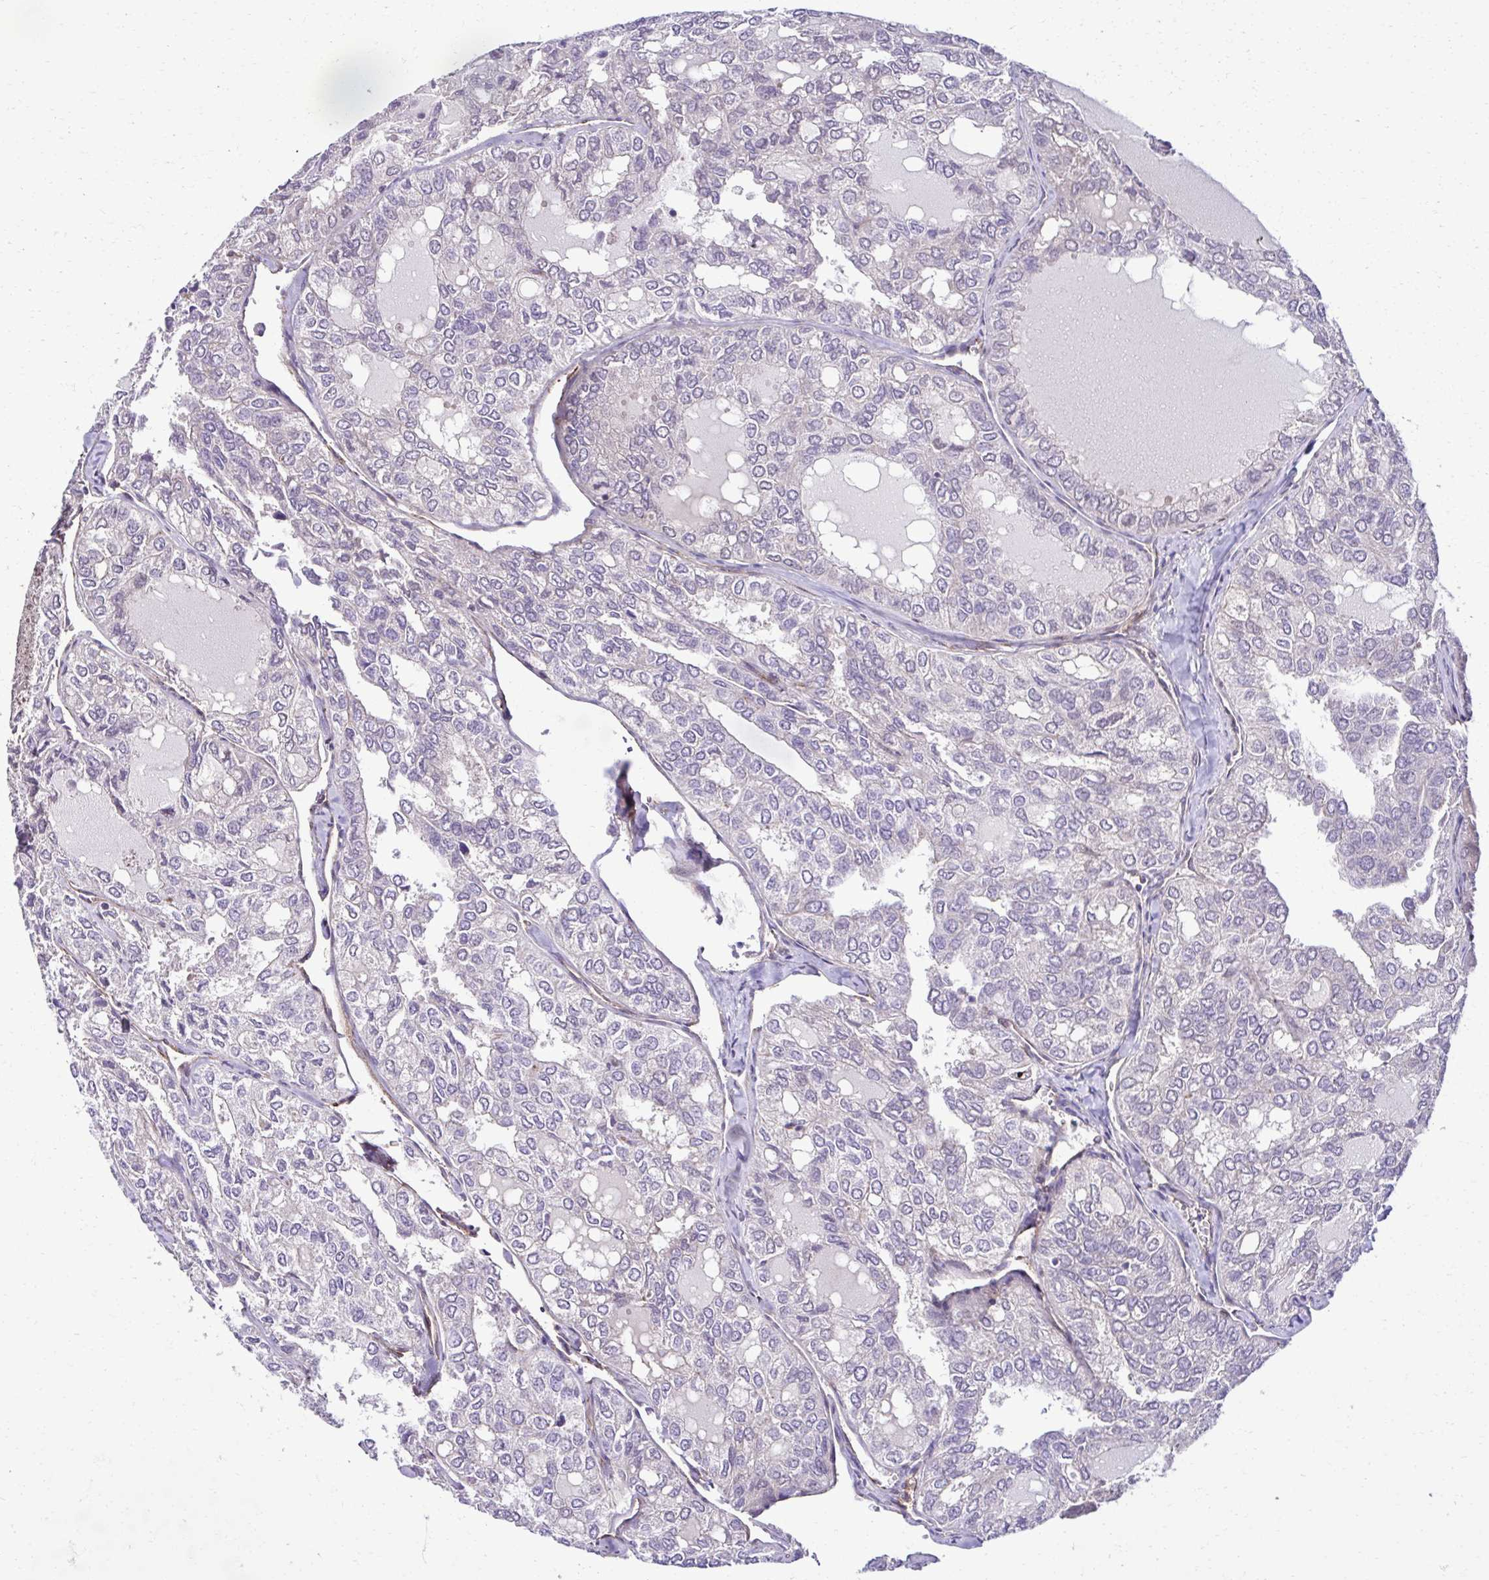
{"staining": {"intensity": "moderate", "quantity": "25%-75%", "location": "cytoplasmic/membranous,nuclear"}, "tissue": "thyroid cancer", "cell_type": "Tumor cells", "image_type": "cancer", "snomed": [{"axis": "morphology", "description": "Follicular adenoma carcinoma, NOS"}, {"axis": "topography", "description": "Thyroid gland"}], "caption": "This is an image of immunohistochemistry (IHC) staining of thyroid cancer (follicular adenoma carcinoma), which shows moderate positivity in the cytoplasmic/membranous and nuclear of tumor cells.", "gene": "TRIM52", "patient": {"sex": "male", "age": 75}}